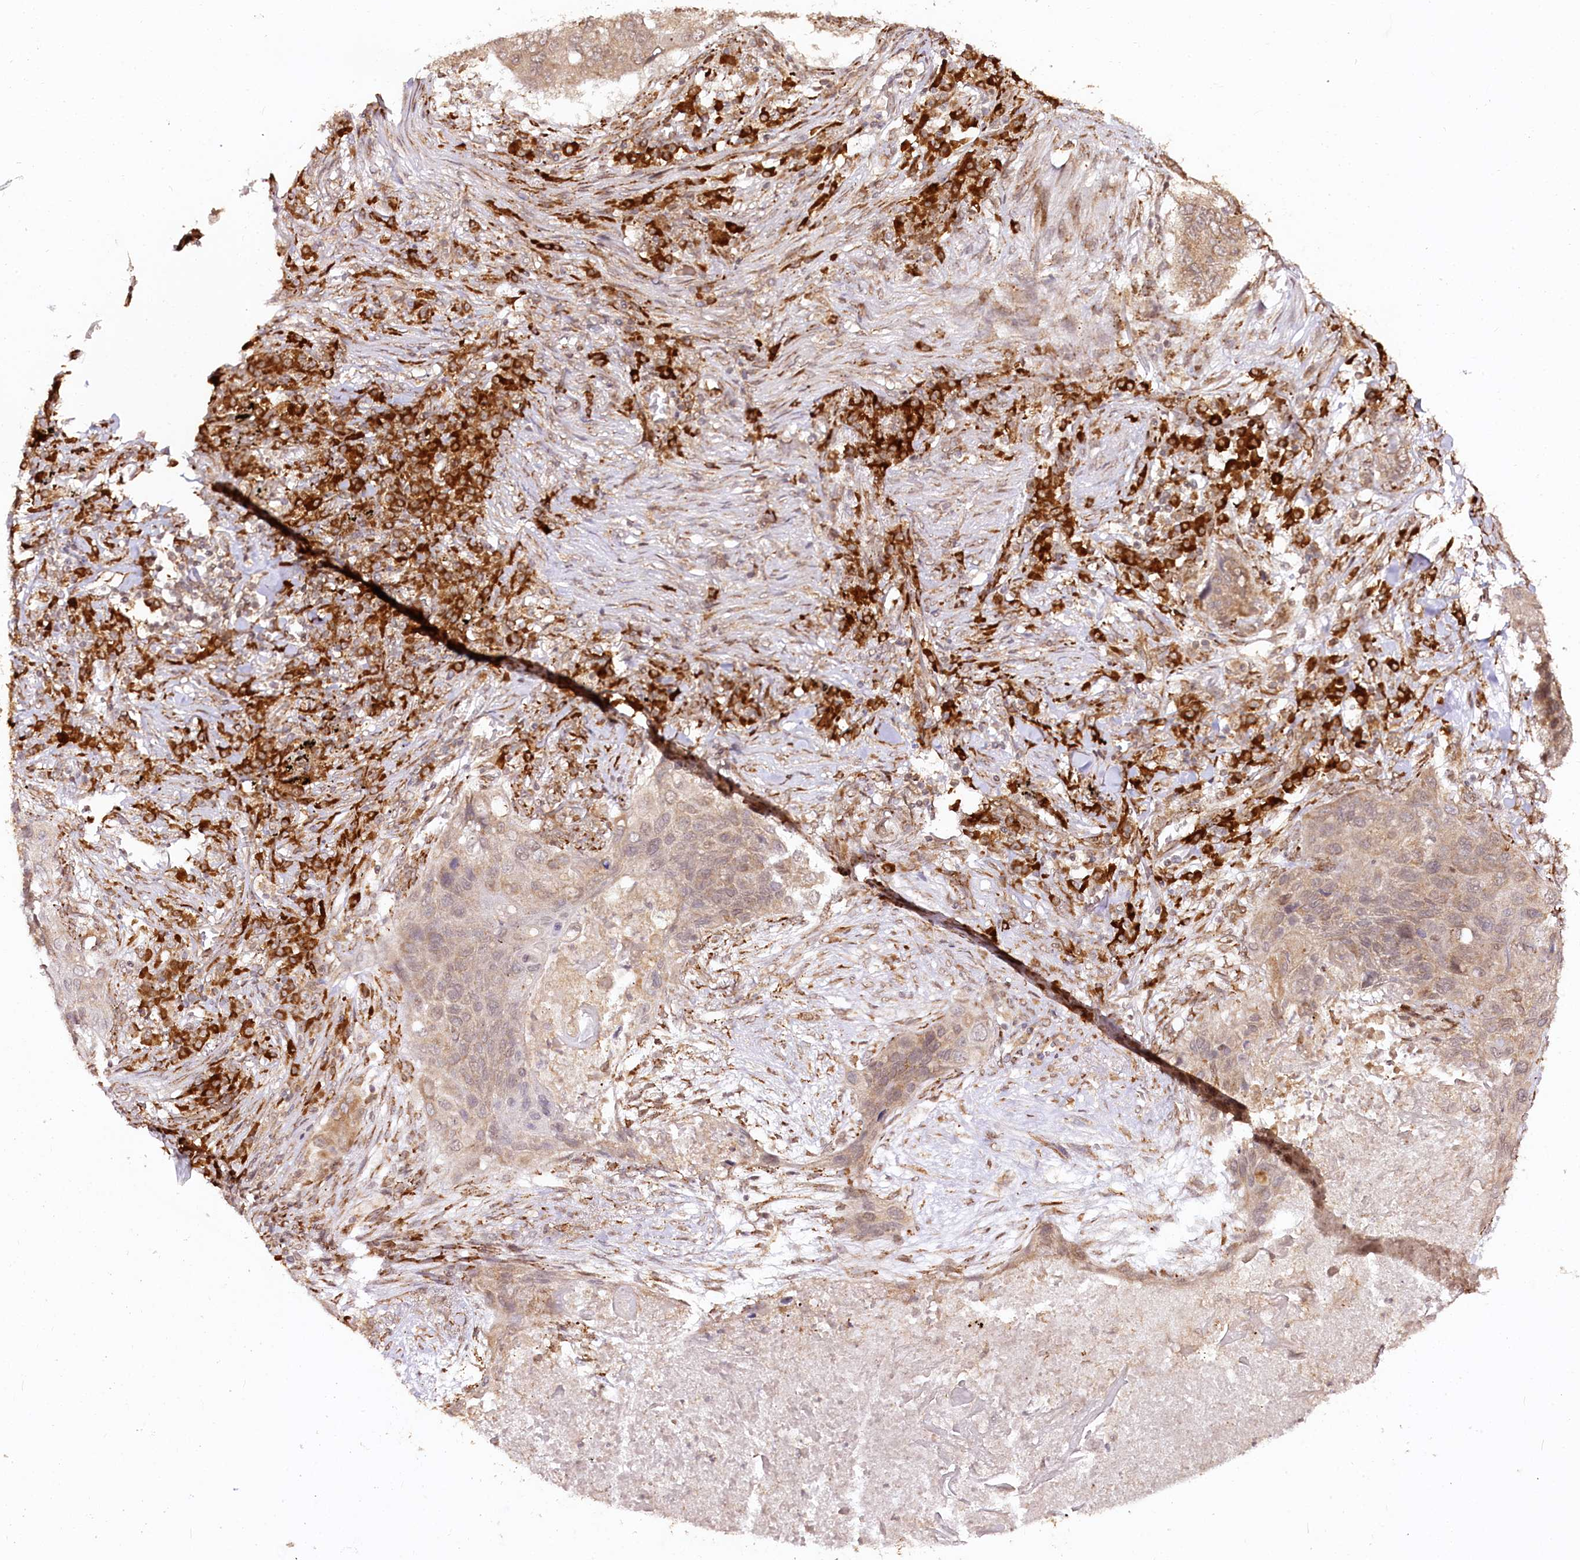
{"staining": {"intensity": "weak", "quantity": ">75%", "location": "cytoplasmic/membranous"}, "tissue": "lung cancer", "cell_type": "Tumor cells", "image_type": "cancer", "snomed": [{"axis": "morphology", "description": "Squamous cell carcinoma, NOS"}, {"axis": "topography", "description": "Lung"}], "caption": "Lung squamous cell carcinoma stained with DAB immunohistochemistry (IHC) displays low levels of weak cytoplasmic/membranous expression in about >75% of tumor cells. (brown staining indicates protein expression, while blue staining denotes nuclei).", "gene": "ENSG00000144785", "patient": {"sex": "female", "age": 63}}